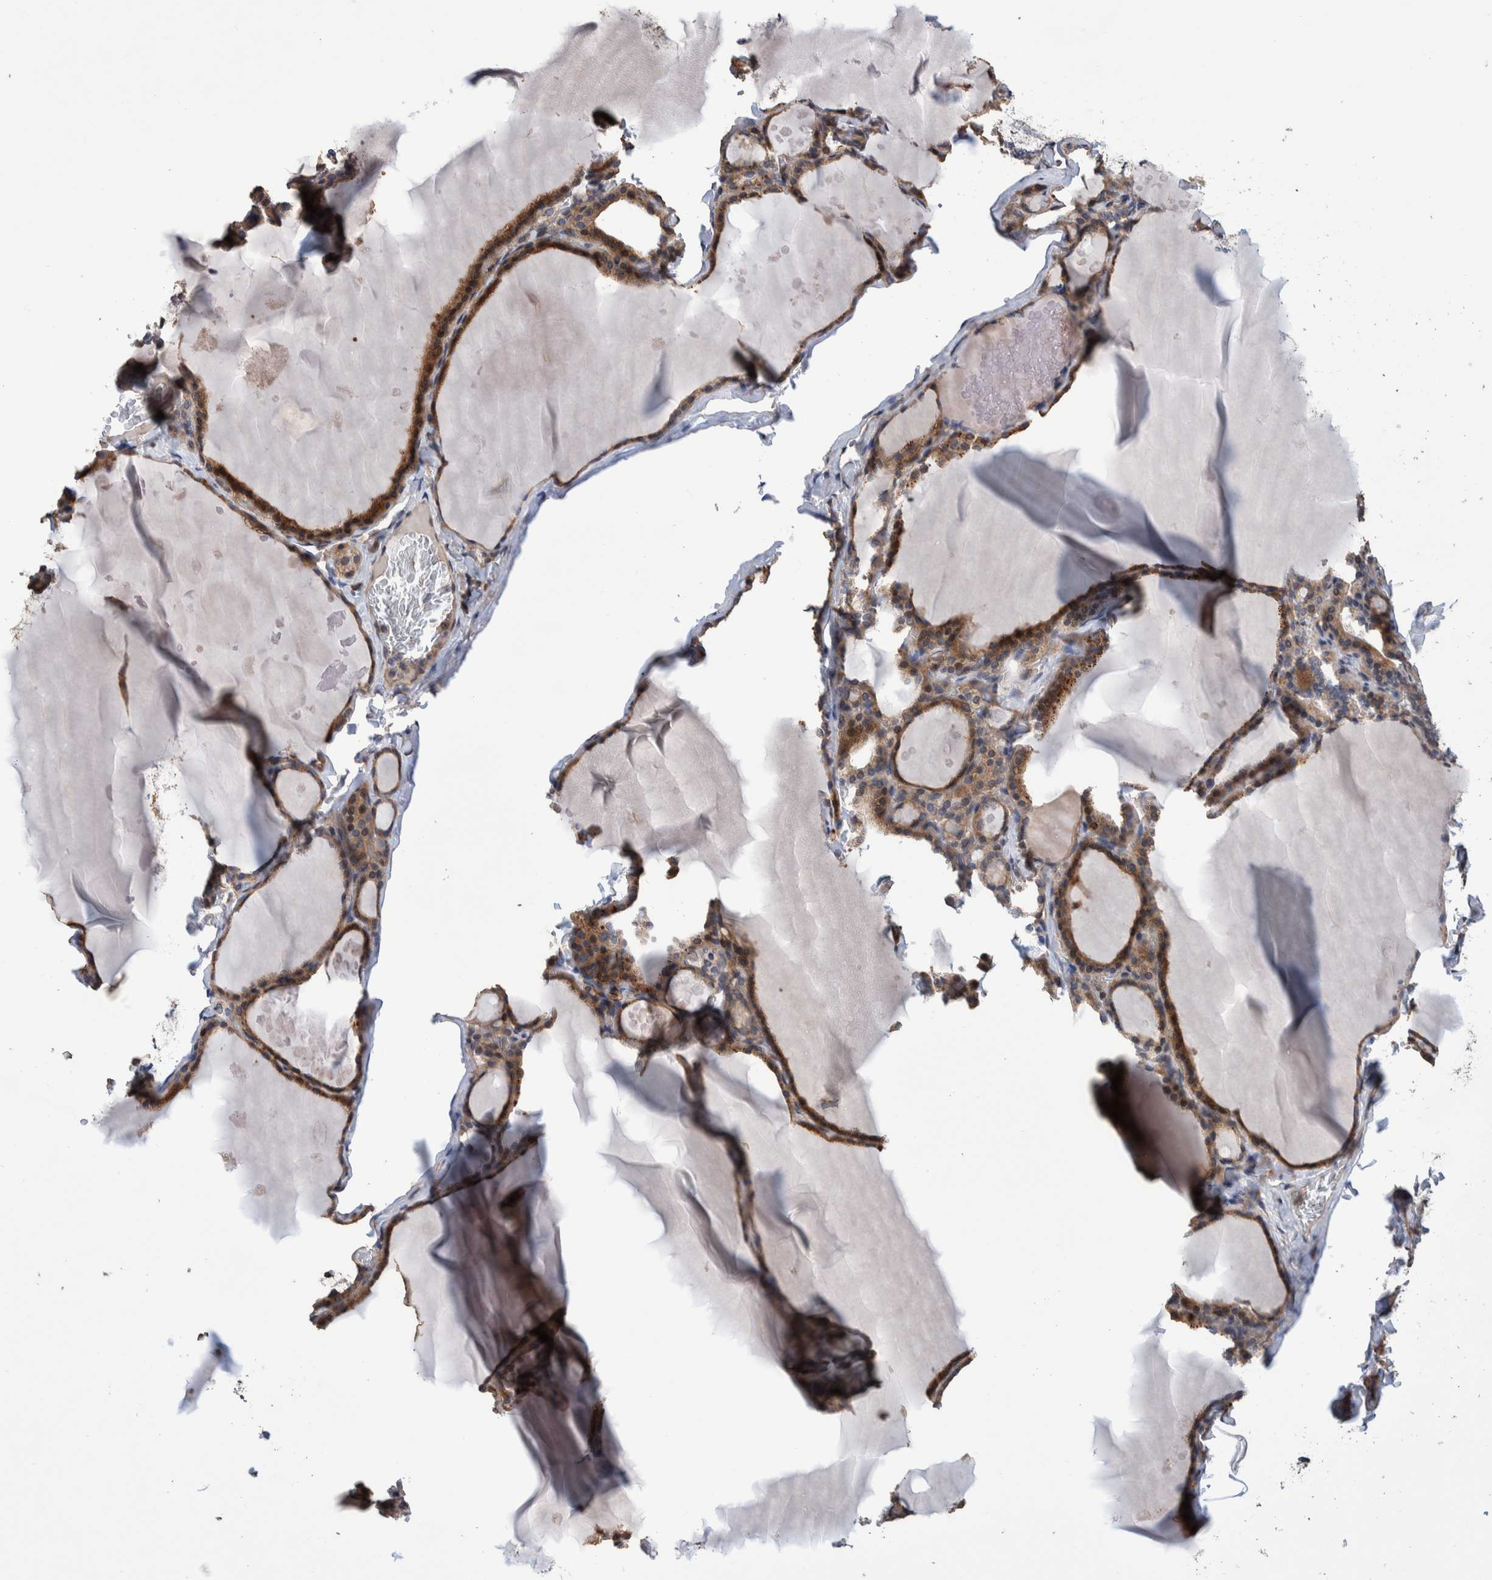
{"staining": {"intensity": "moderate", "quantity": ">75%", "location": "cytoplasmic/membranous"}, "tissue": "thyroid gland", "cell_type": "Glandular cells", "image_type": "normal", "snomed": [{"axis": "morphology", "description": "Normal tissue, NOS"}, {"axis": "topography", "description": "Thyroid gland"}], "caption": "A brown stain highlights moderate cytoplasmic/membranous positivity of a protein in glandular cells of normal thyroid gland. The staining was performed using DAB to visualize the protein expression in brown, while the nuclei were stained in blue with hematoxylin (Magnification: 20x).", "gene": "SLC45A4", "patient": {"sex": "male", "age": 56}}